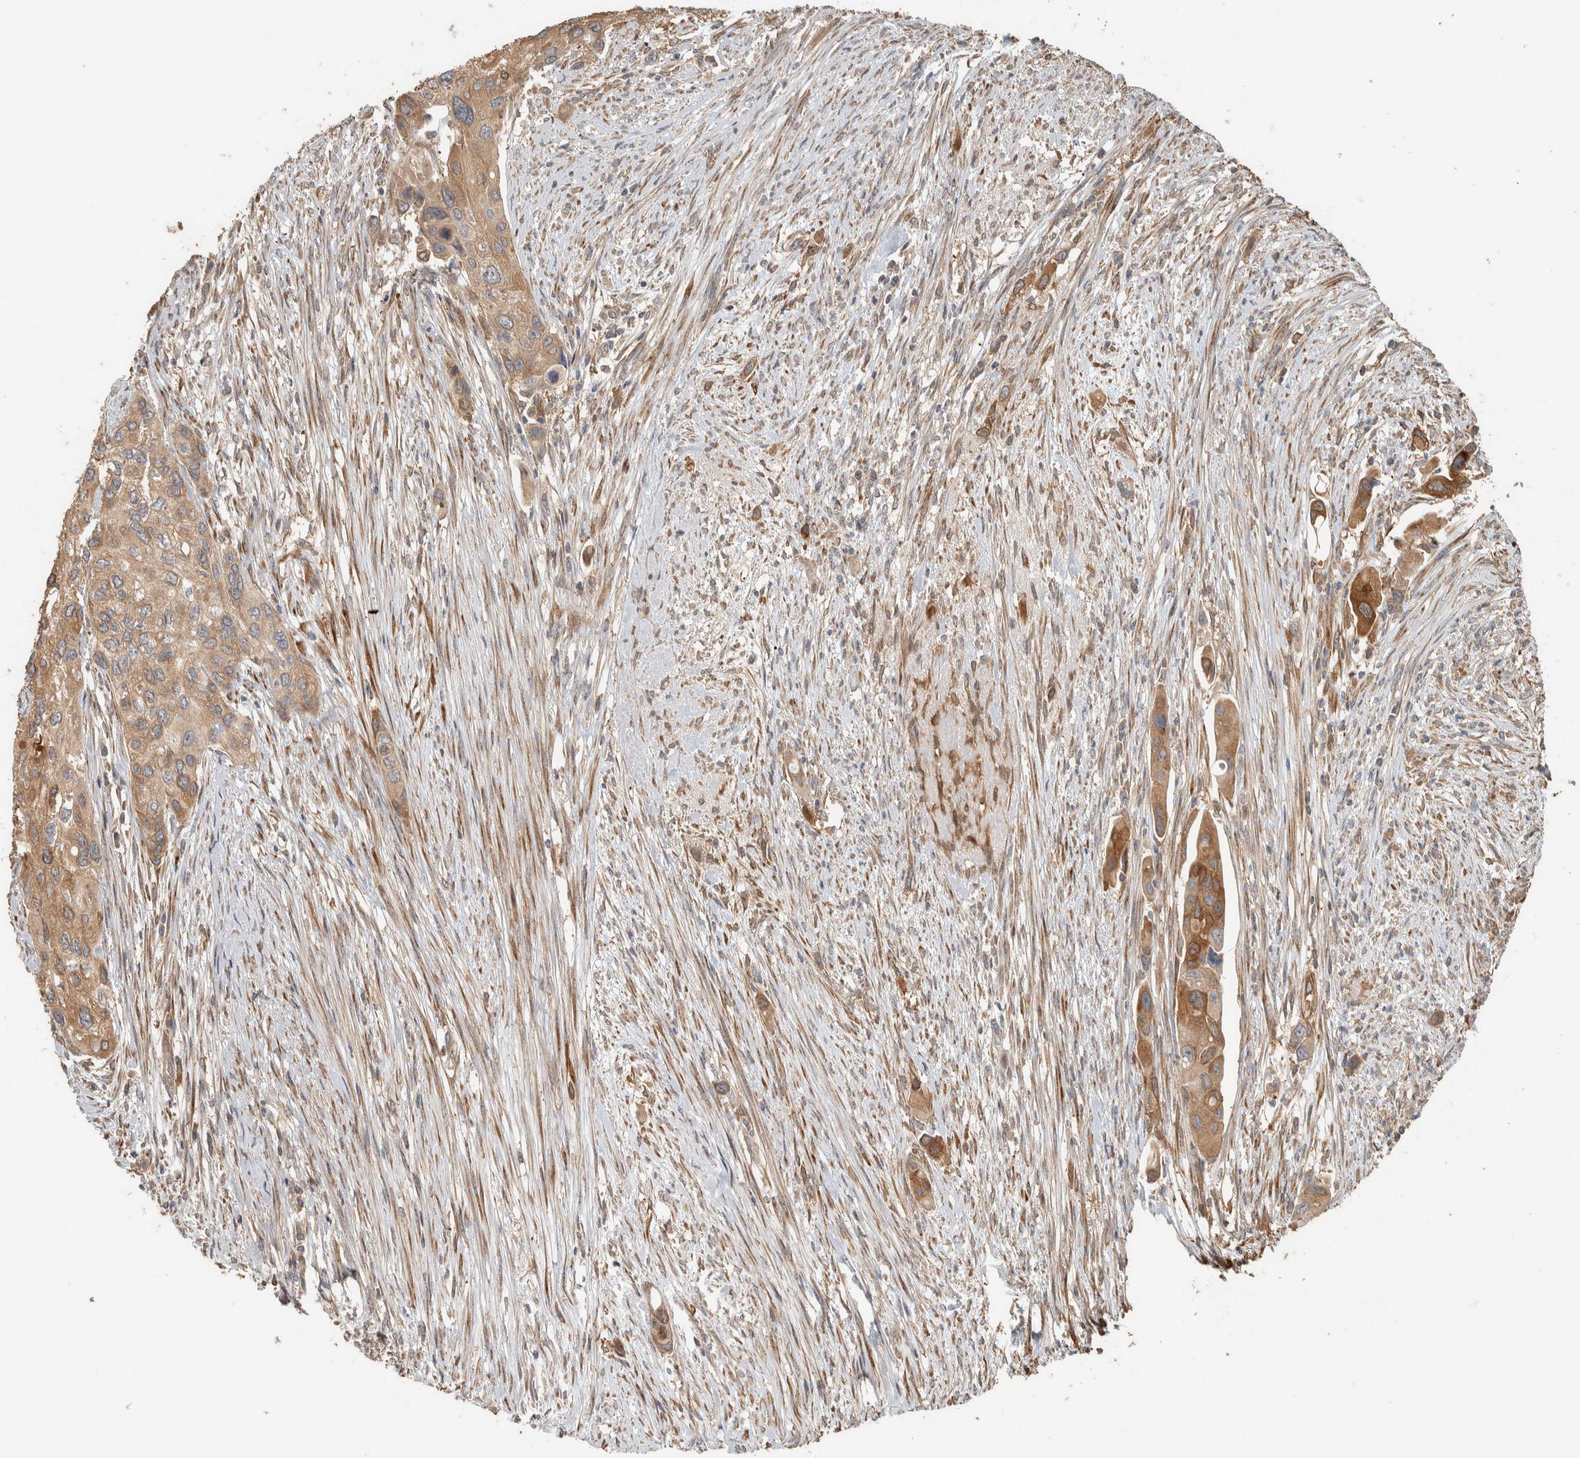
{"staining": {"intensity": "moderate", "quantity": ">75%", "location": "cytoplasmic/membranous"}, "tissue": "urothelial cancer", "cell_type": "Tumor cells", "image_type": "cancer", "snomed": [{"axis": "morphology", "description": "Urothelial carcinoma, High grade"}, {"axis": "topography", "description": "Urinary bladder"}], "caption": "High-grade urothelial carcinoma stained for a protein displays moderate cytoplasmic/membranous positivity in tumor cells. The protein is shown in brown color, while the nuclei are stained blue.", "gene": "CNTROB", "patient": {"sex": "female", "age": 56}}